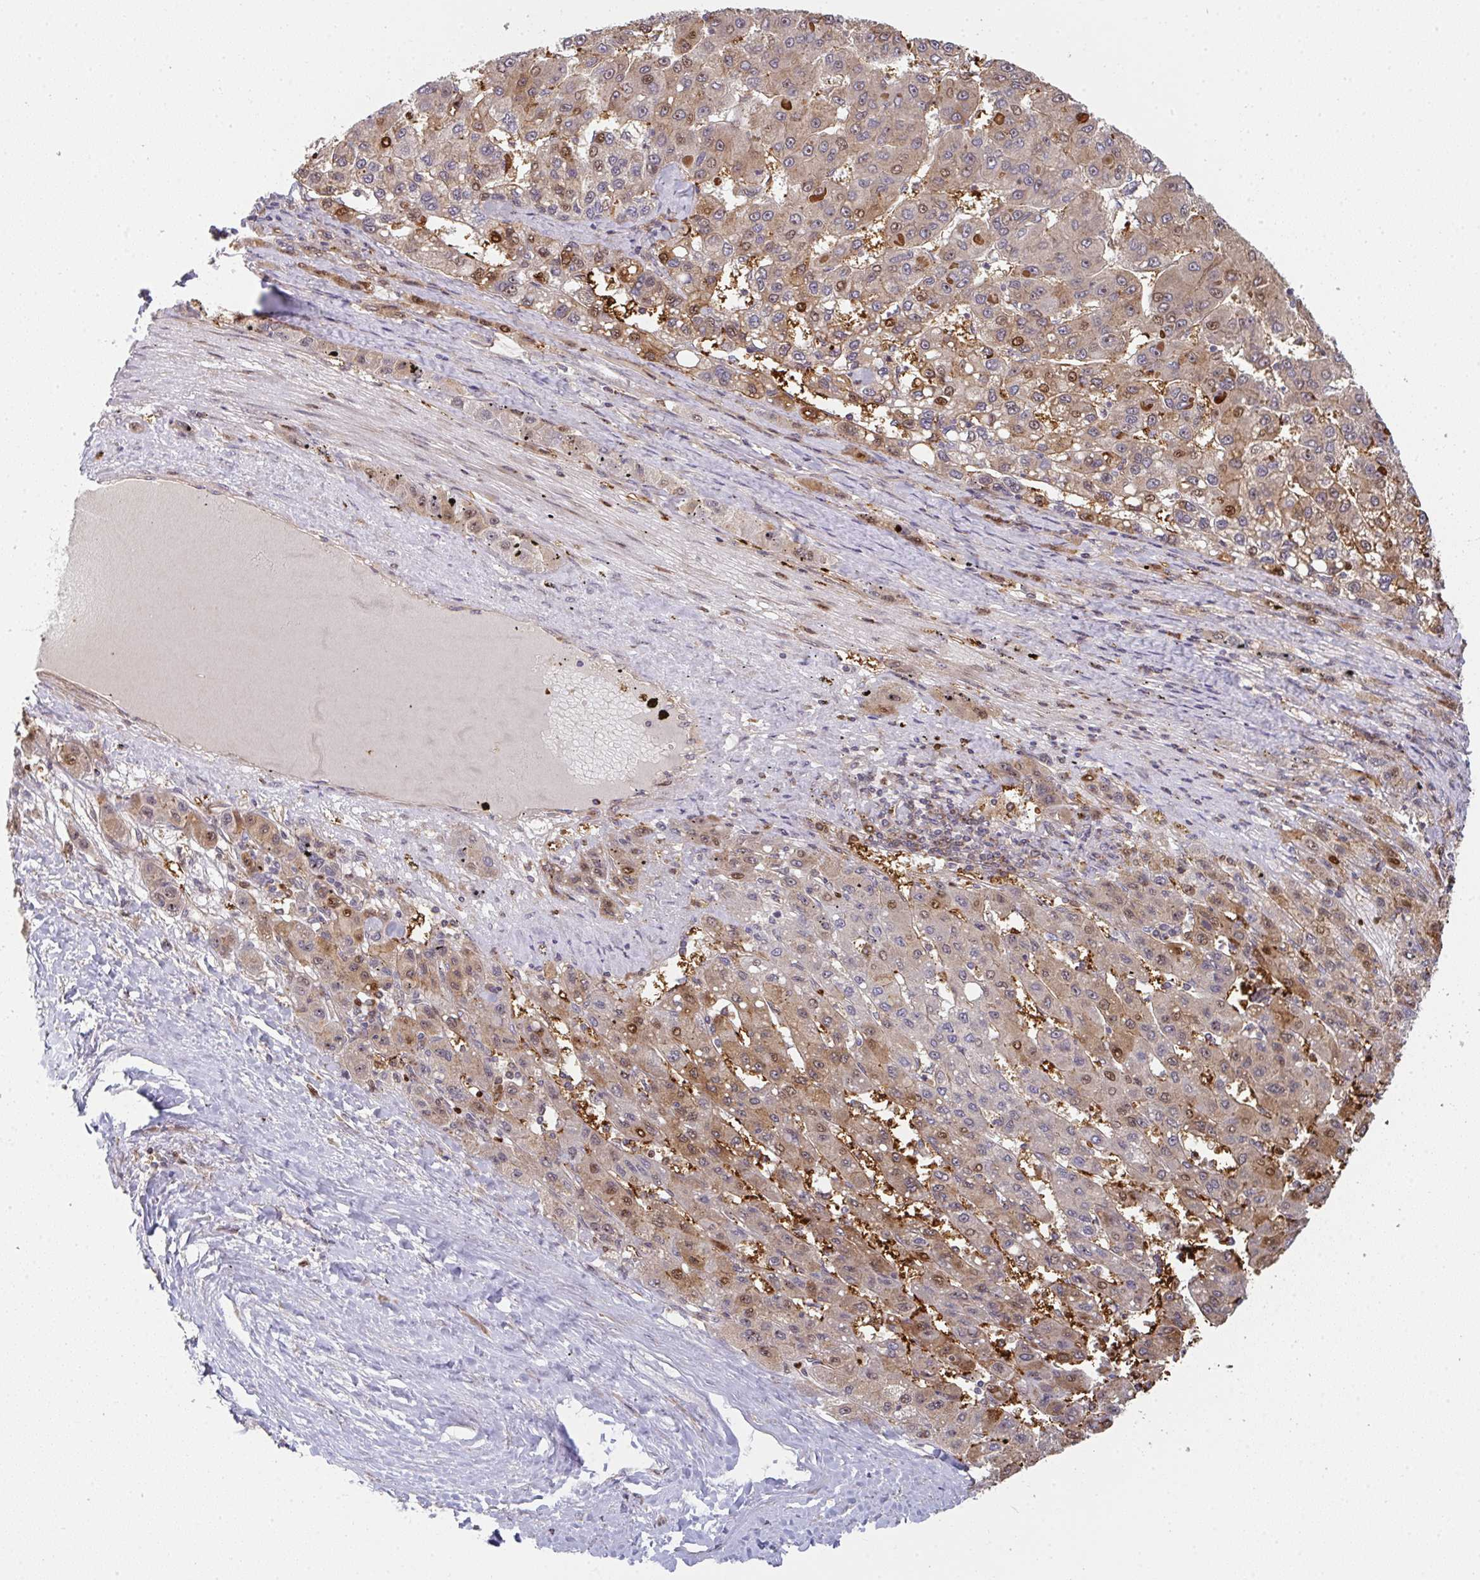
{"staining": {"intensity": "moderate", "quantity": "25%-75%", "location": "cytoplasmic/membranous,nuclear"}, "tissue": "liver cancer", "cell_type": "Tumor cells", "image_type": "cancer", "snomed": [{"axis": "morphology", "description": "Carcinoma, Hepatocellular, NOS"}, {"axis": "topography", "description": "Liver"}], "caption": "IHC of human liver cancer (hepatocellular carcinoma) displays medium levels of moderate cytoplasmic/membranous and nuclear expression in about 25%-75% of tumor cells. (Brightfield microscopy of DAB IHC at high magnification).", "gene": "SIMC1", "patient": {"sex": "female", "age": 82}}